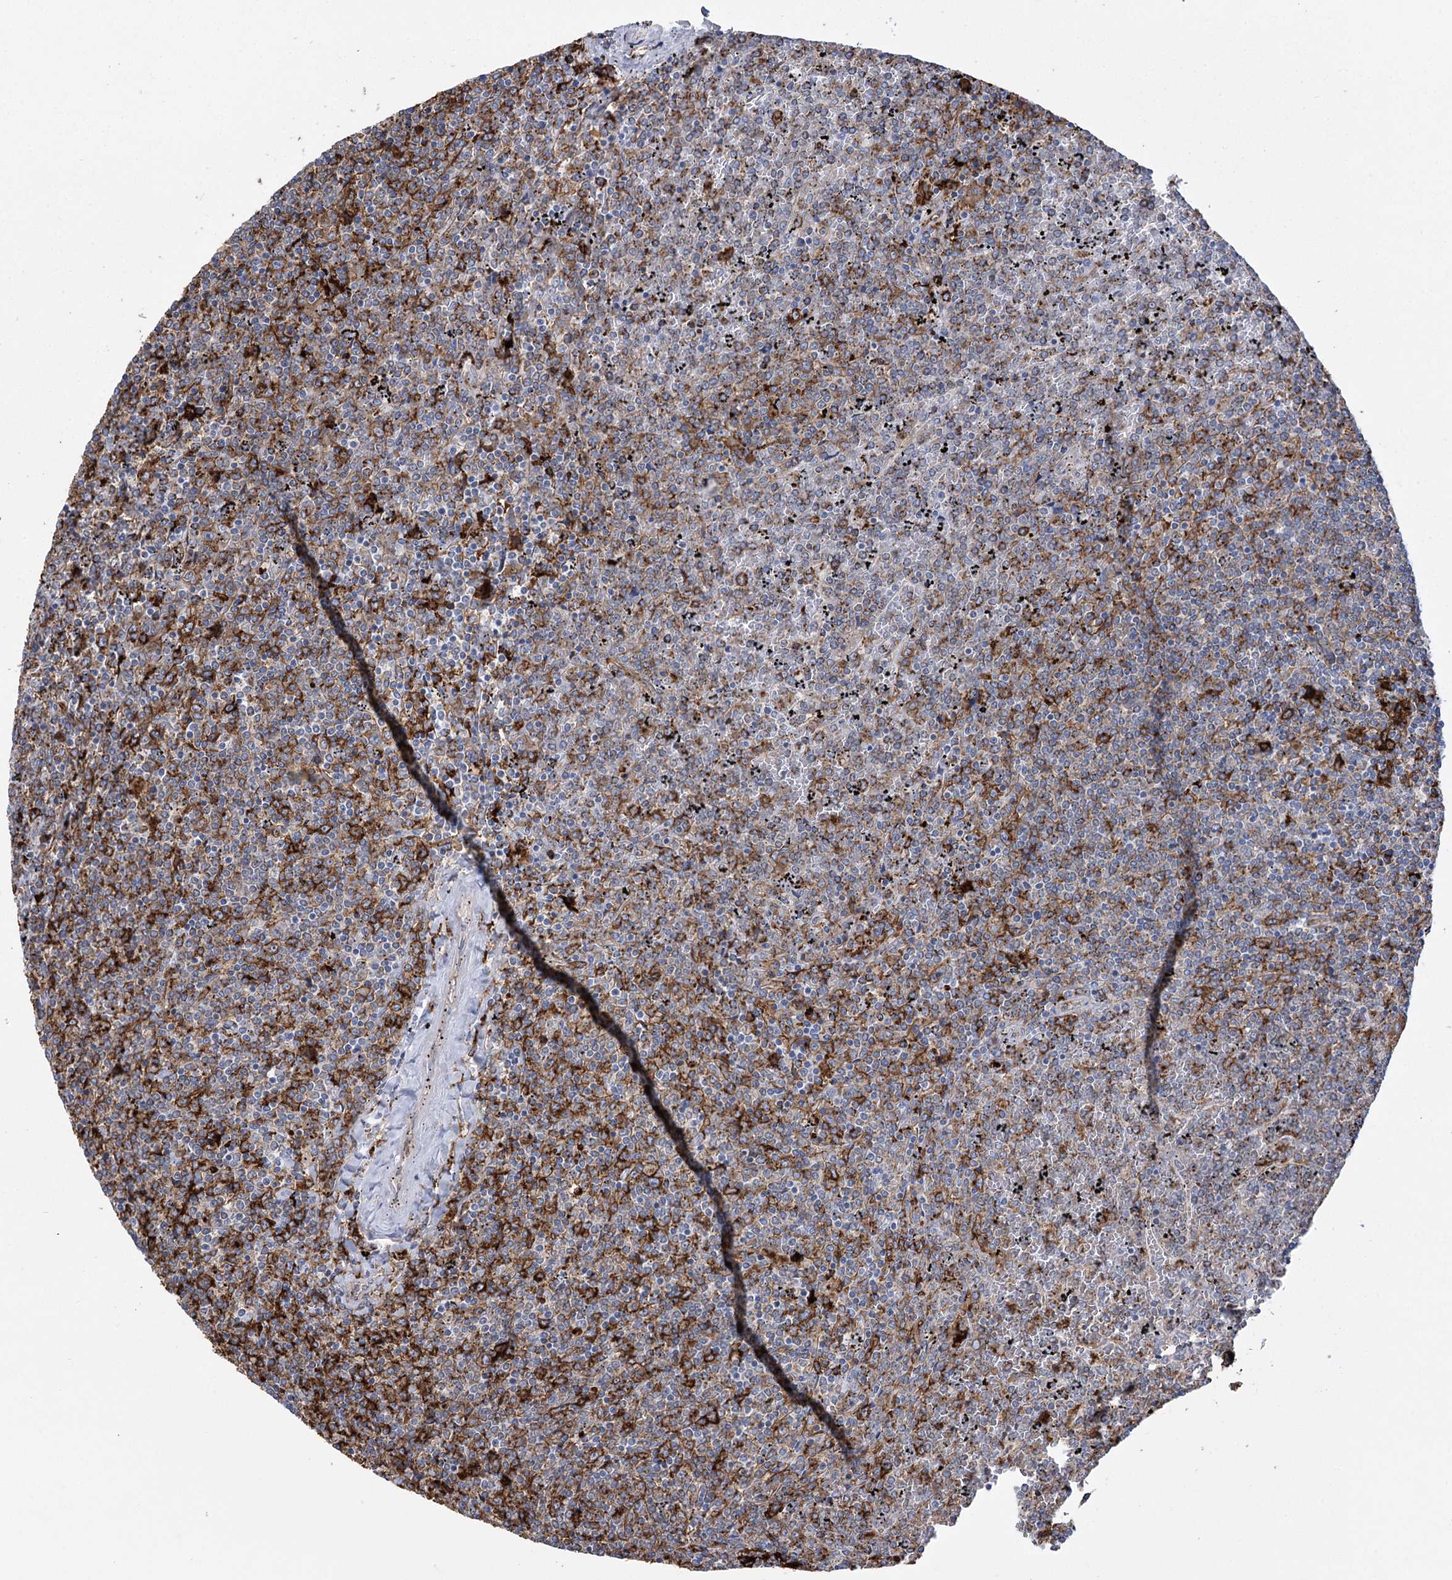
{"staining": {"intensity": "strong", "quantity": "<25%", "location": "cytoplasmic/membranous"}, "tissue": "lymphoma", "cell_type": "Tumor cells", "image_type": "cancer", "snomed": [{"axis": "morphology", "description": "Malignant lymphoma, non-Hodgkin's type, Low grade"}, {"axis": "topography", "description": "Spleen"}], "caption": "Immunohistochemistry (IHC) (DAB) staining of human low-grade malignant lymphoma, non-Hodgkin's type demonstrates strong cytoplasmic/membranous protein staining in approximately <25% of tumor cells.", "gene": "PIWIL4", "patient": {"sex": "female", "age": 19}}